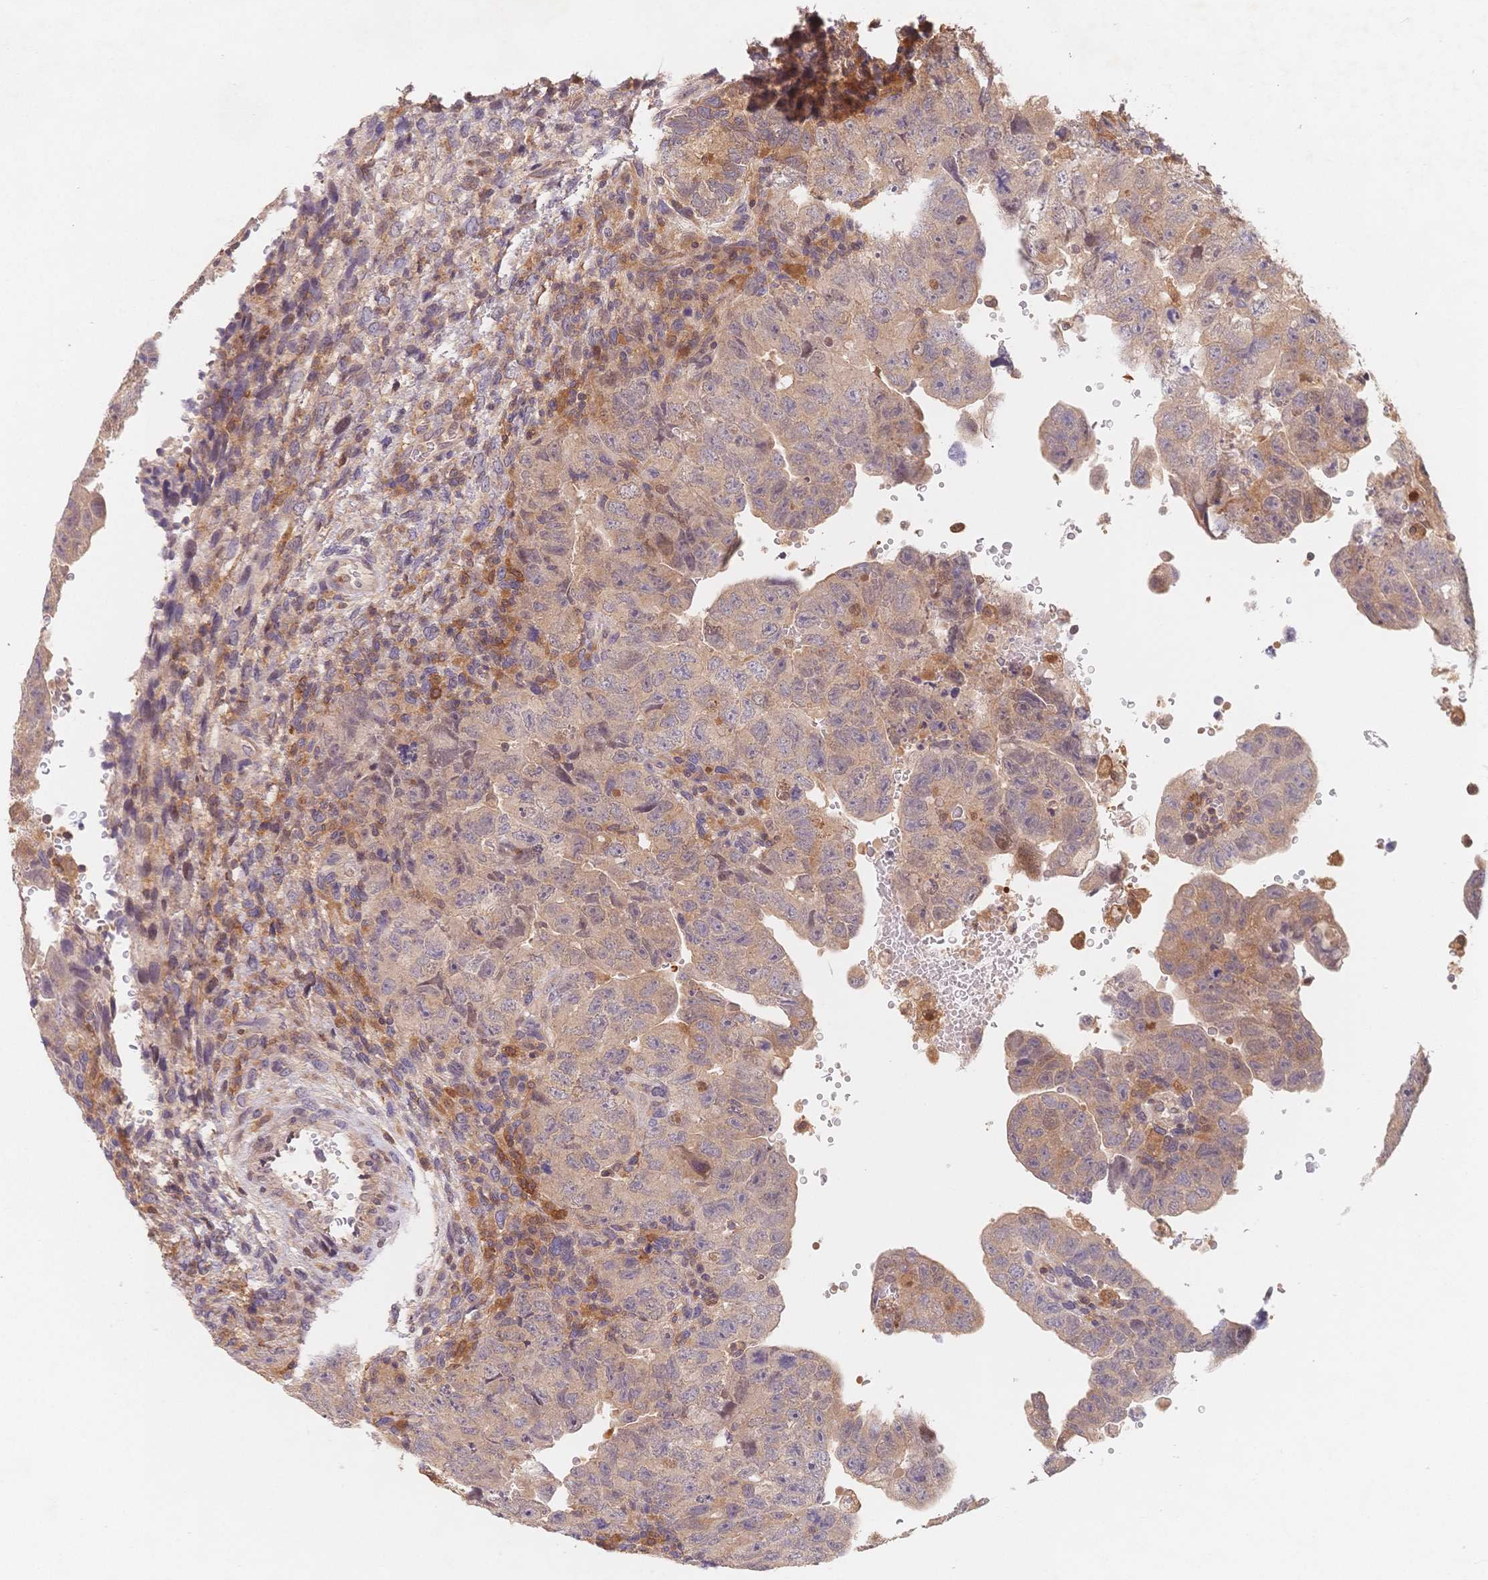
{"staining": {"intensity": "weak", "quantity": "<25%", "location": "cytoplasmic/membranous"}, "tissue": "testis cancer", "cell_type": "Tumor cells", "image_type": "cancer", "snomed": [{"axis": "morphology", "description": "Carcinoma, Embryonal, NOS"}, {"axis": "topography", "description": "Testis"}], "caption": "Tumor cells show no significant protein positivity in testis cancer (embryonal carcinoma).", "gene": "C12orf75", "patient": {"sex": "male", "age": 24}}